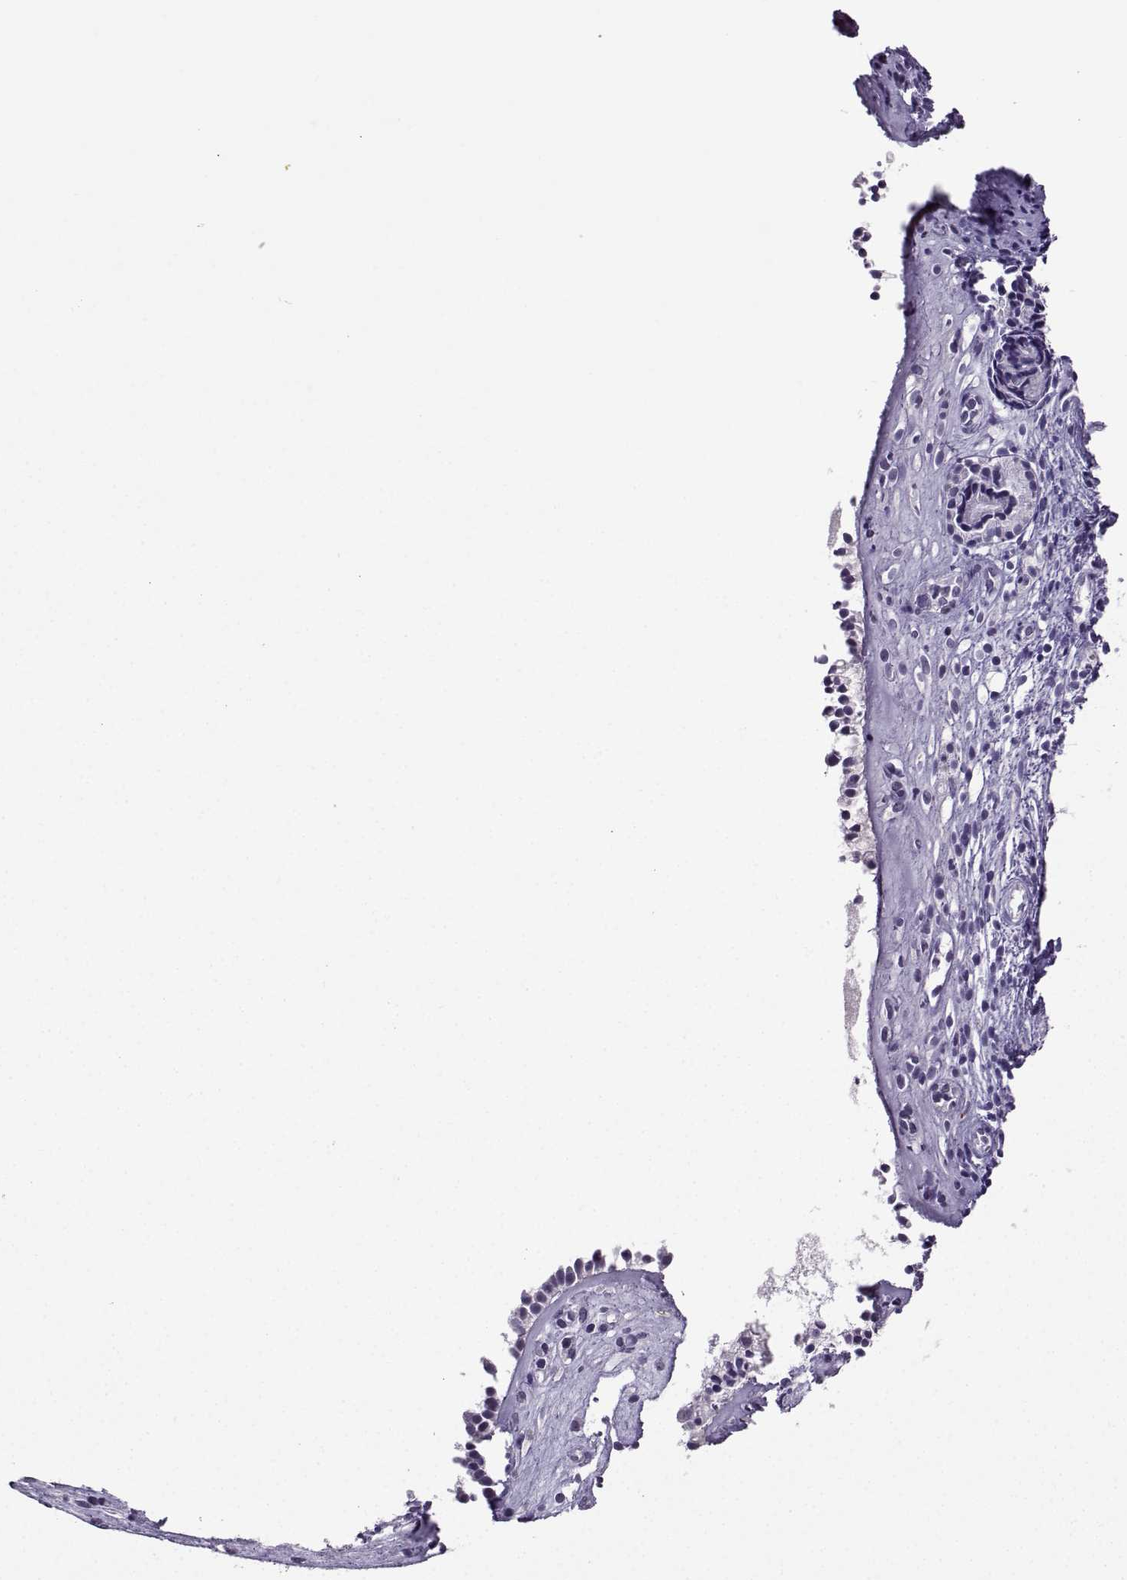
{"staining": {"intensity": "negative", "quantity": "none", "location": "none"}, "tissue": "nasopharynx", "cell_type": "Respiratory epithelial cells", "image_type": "normal", "snomed": [{"axis": "morphology", "description": "Normal tissue, NOS"}, {"axis": "topography", "description": "Nasopharynx"}], "caption": "DAB immunohistochemical staining of normal nasopharynx displays no significant positivity in respiratory epithelial cells. (DAB immunohistochemistry (IHC) with hematoxylin counter stain).", "gene": "LRFN2", "patient": {"sex": "male", "age": 29}}